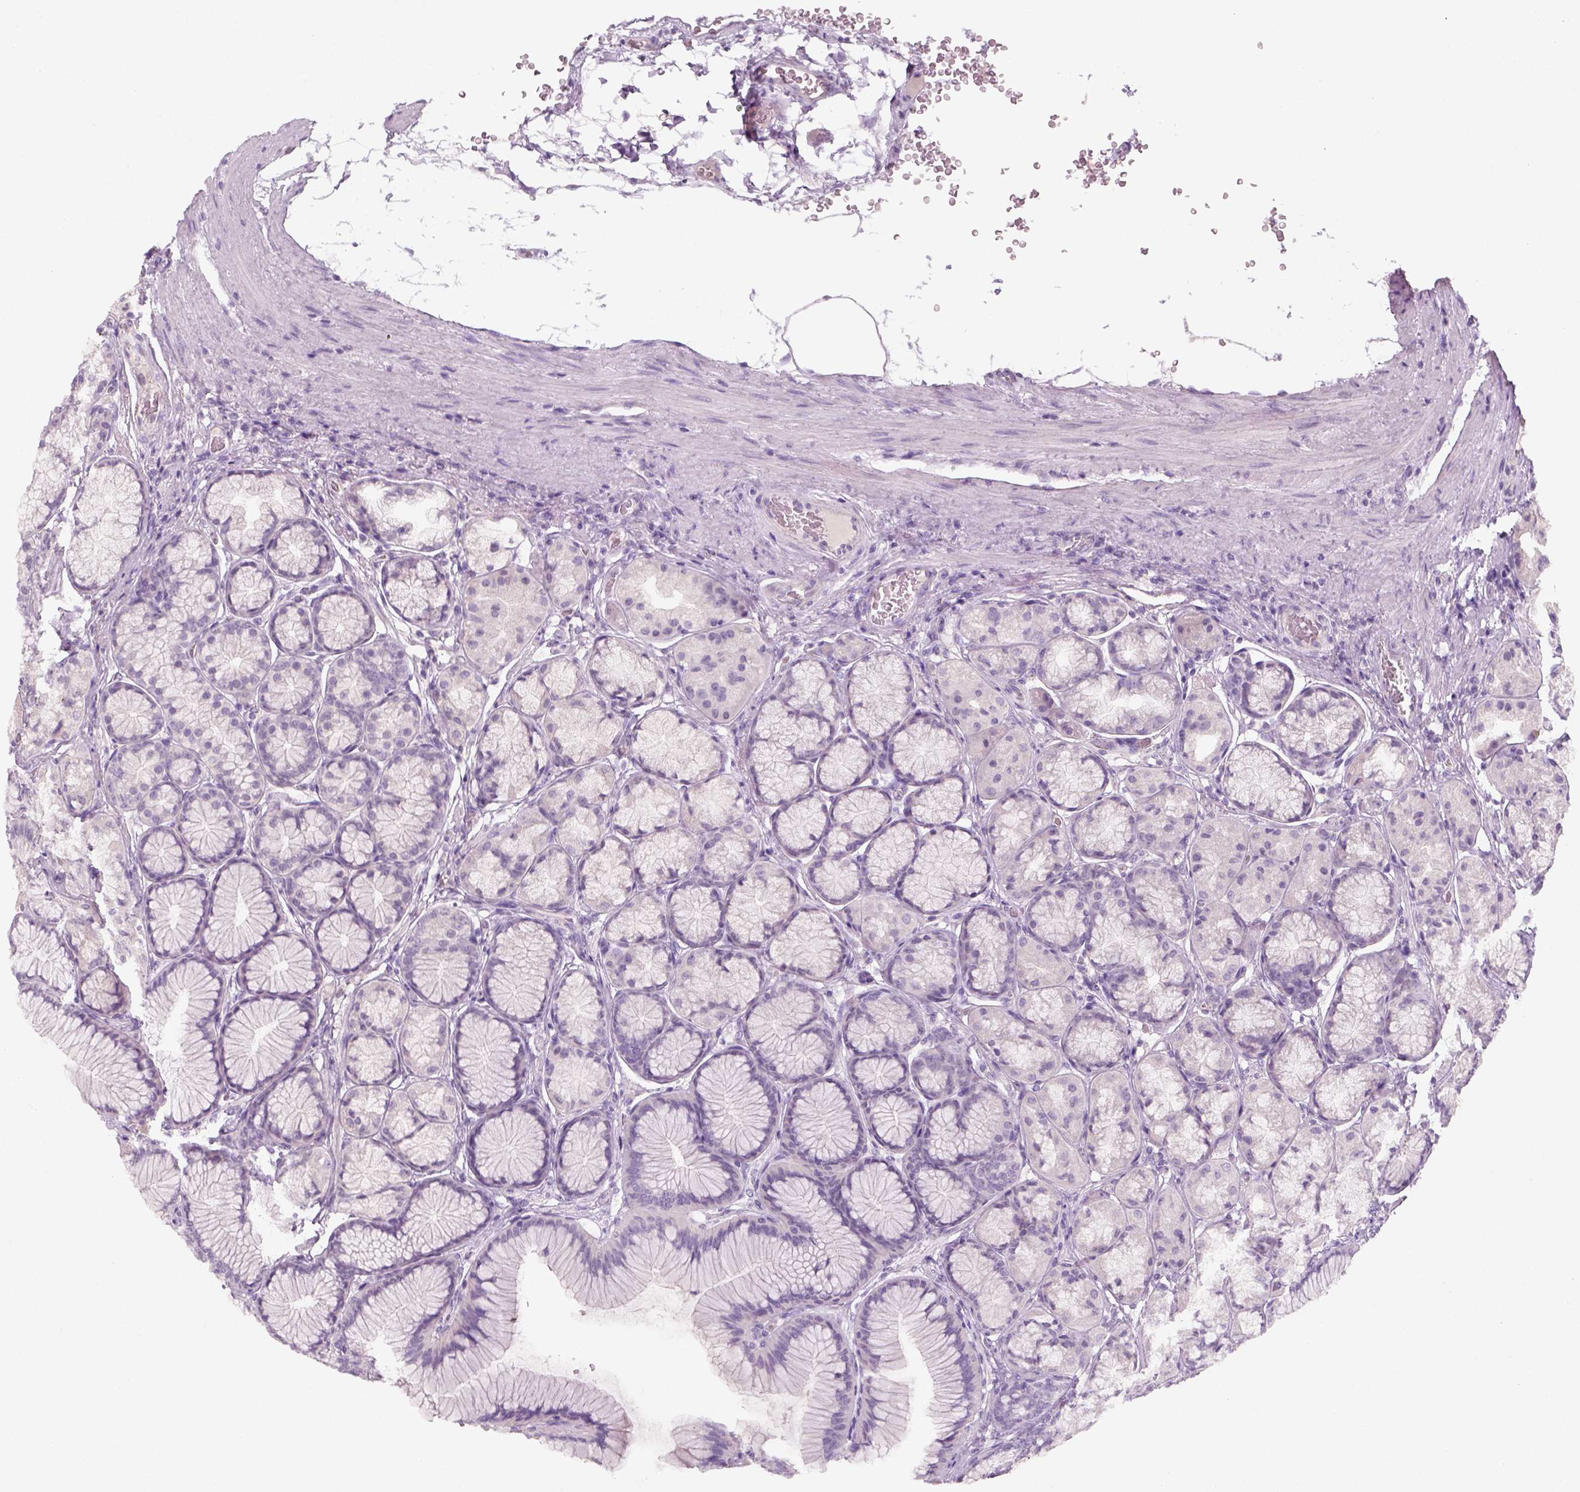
{"staining": {"intensity": "negative", "quantity": "none", "location": "none"}, "tissue": "stomach", "cell_type": "Glandular cells", "image_type": "normal", "snomed": [{"axis": "morphology", "description": "Normal tissue, NOS"}, {"axis": "morphology", "description": "Adenocarcinoma, NOS"}, {"axis": "morphology", "description": "Adenocarcinoma, High grade"}, {"axis": "topography", "description": "Stomach, upper"}, {"axis": "topography", "description": "Stomach"}], "caption": "High magnification brightfield microscopy of normal stomach stained with DAB (brown) and counterstained with hematoxylin (blue): glandular cells show no significant staining. (DAB (3,3'-diaminobenzidine) IHC, high magnification).", "gene": "KRT25", "patient": {"sex": "female", "age": 65}}